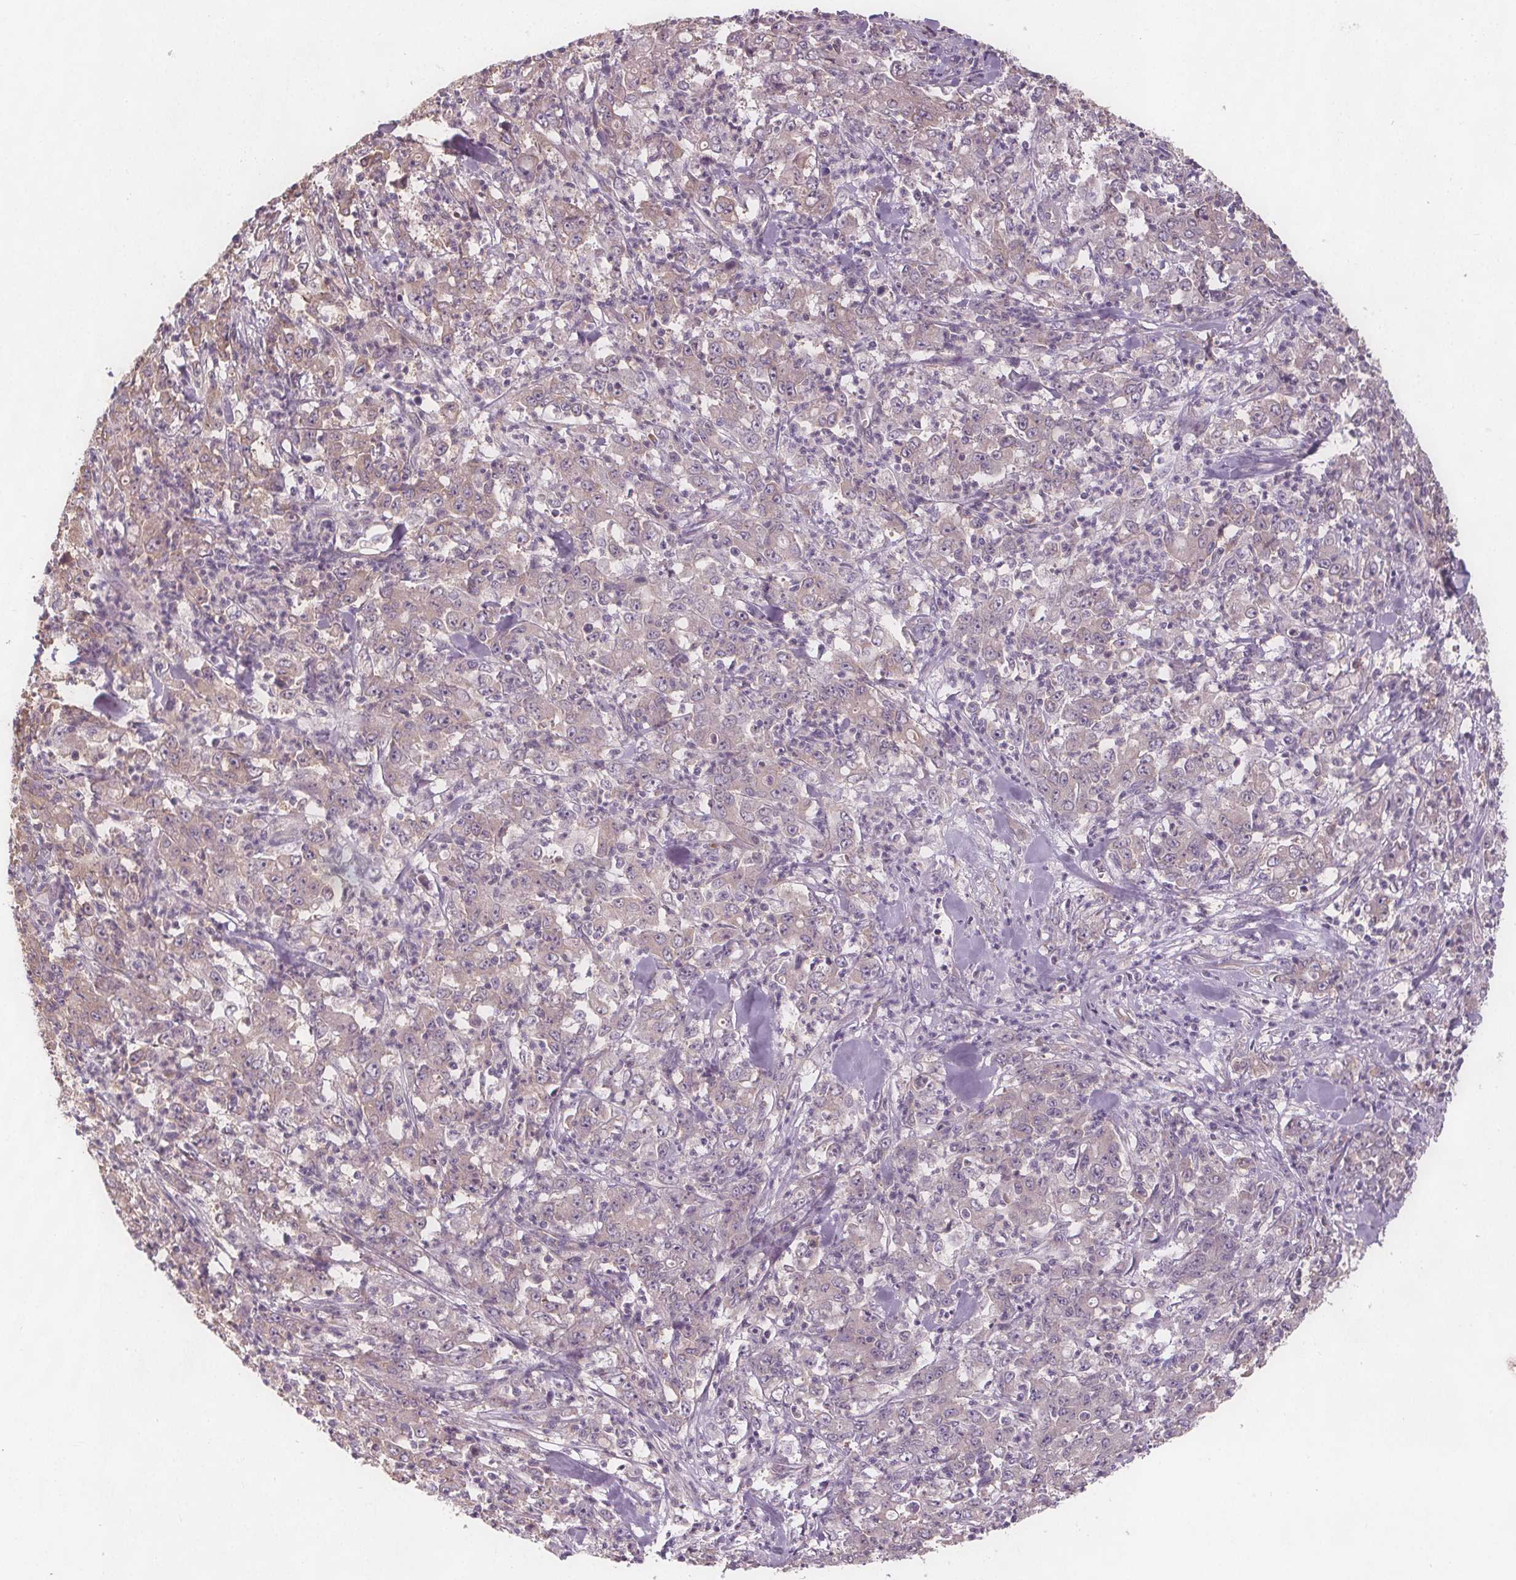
{"staining": {"intensity": "negative", "quantity": "none", "location": "none"}, "tissue": "stomach cancer", "cell_type": "Tumor cells", "image_type": "cancer", "snomed": [{"axis": "morphology", "description": "Adenocarcinoma, NOS"}, {"axis": "topography", "description": "Stomach, lower"}], "caption": "Adenocarcinoma (stomach) was stained to show a protein in brown. There is no significant positivity in tumor cells.", "gene": "TMEM80", "patient": {"sex": "female", "age": 71}}